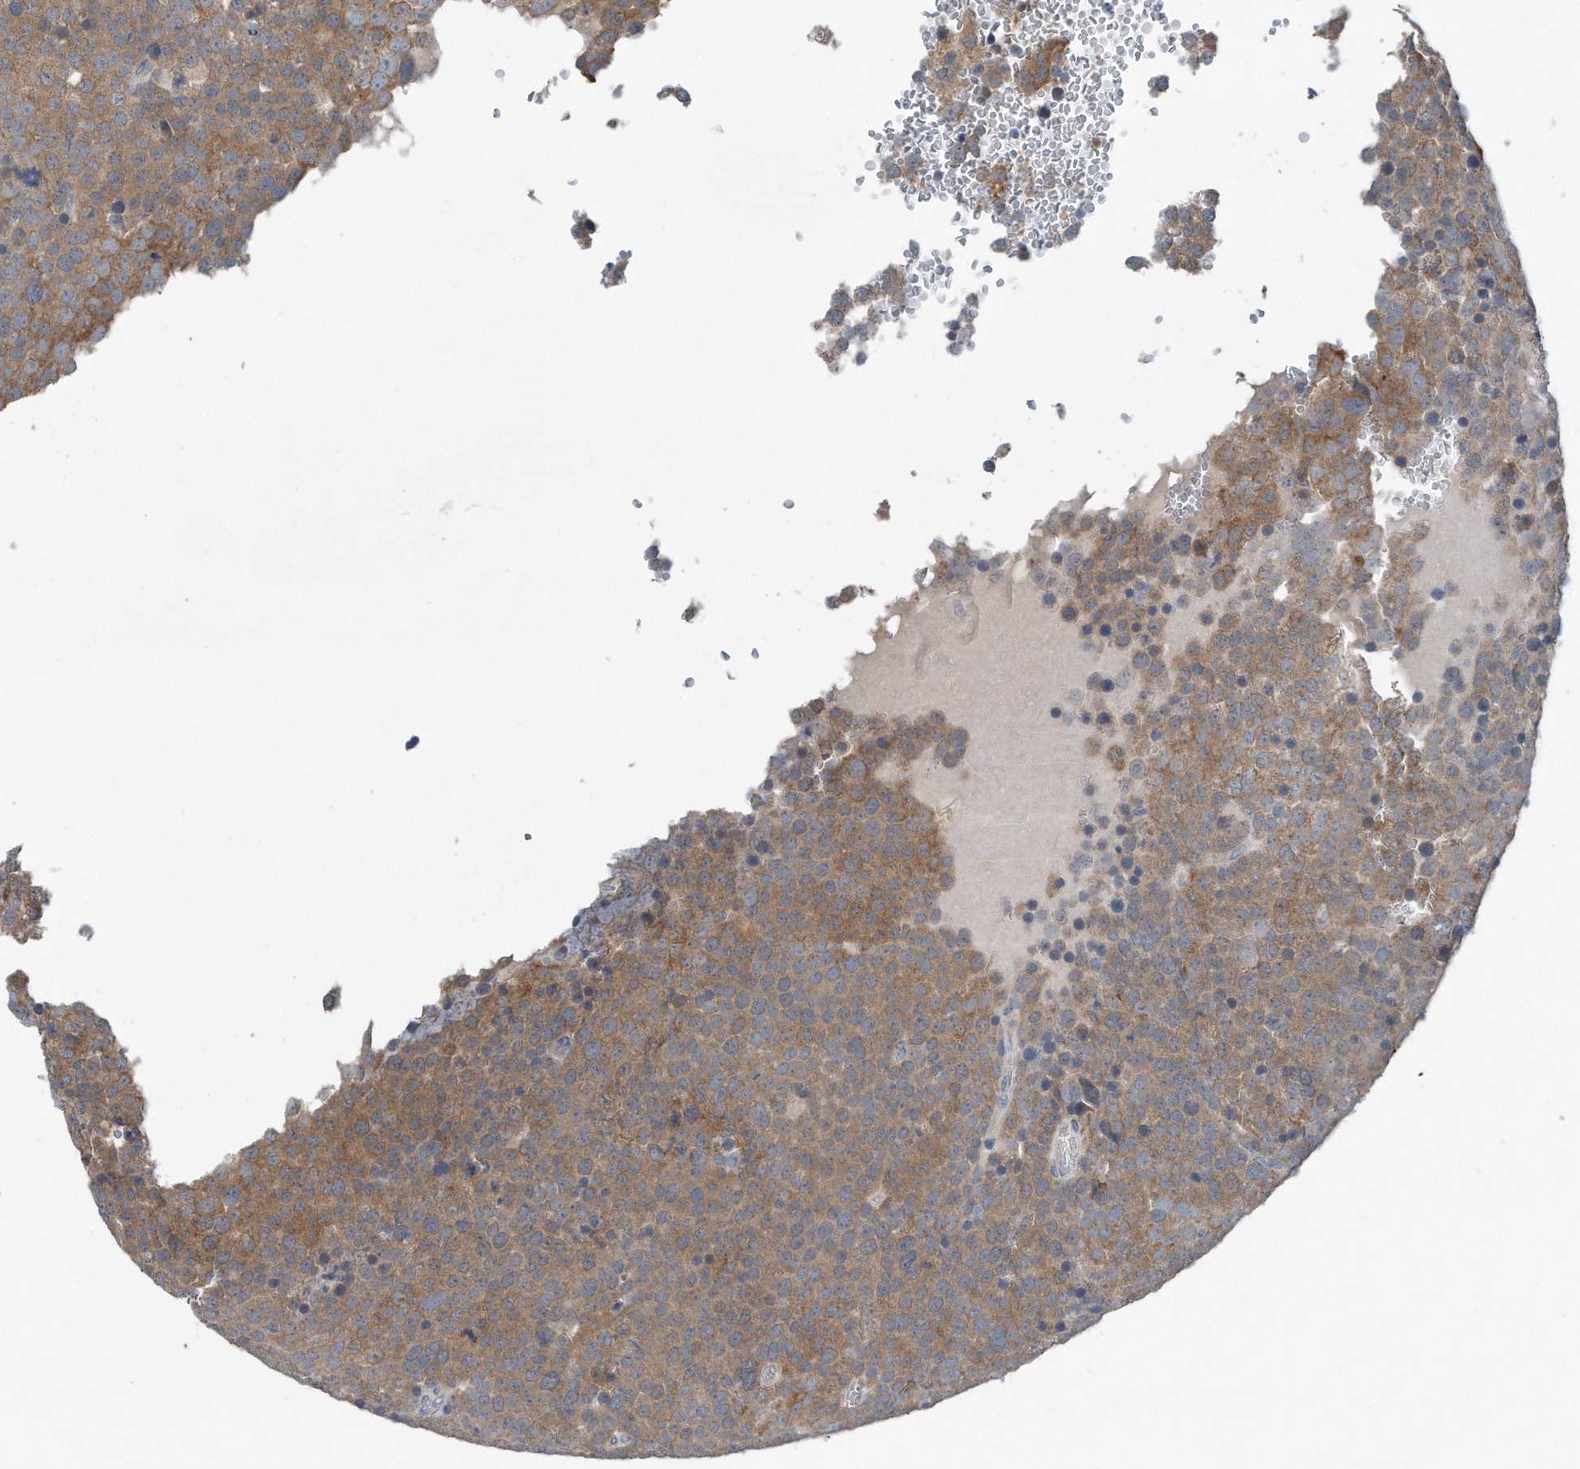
{"staining": {"intensity": "moderate", "quantity": ">75%", "location": "cytoplasmic/membranous"}, "tissue": "testis cancer", "cell_type": "Tumor cells", "image_type": "cancer", "snomed": [{"axis": "morphology", "description": "Seminoma, NOS"}, {"axis": "topography", "description": "Testis"}], "caption": "Human seminoma (testis) stained with a protein marker demonstrates moderate staining in tumor cells.", "gene": "YRDC", "patient": {"sex": "male", "age": 71}}